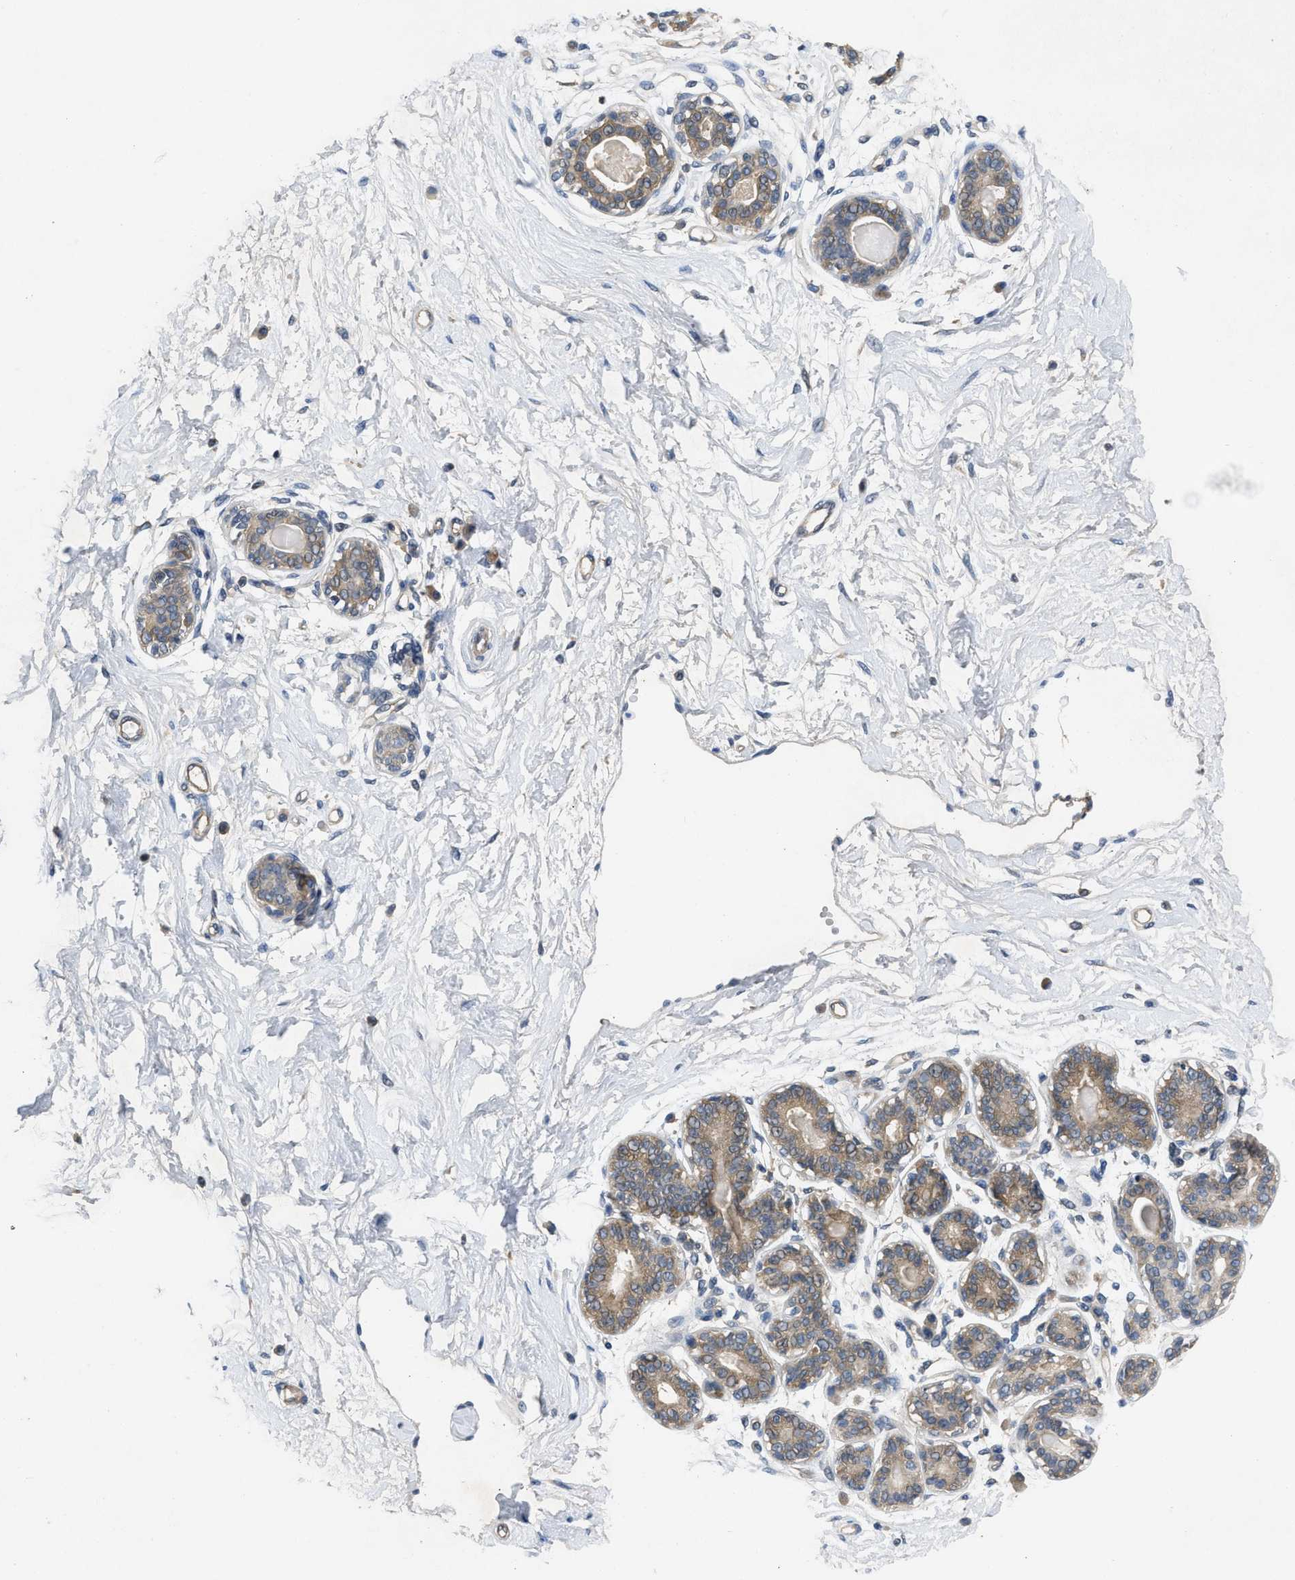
{"staining": {"intensity": "negative", "quantity": "none", "location": "none"}, "tissue": "breast", "cell_type": "Adipocytes", "image_type": "normal", "snomed": [{"axis": "morphology", "description": "Normal tissue, NOS"}, {"axis": "topography", "description": "Breast"}], "caption": "Immunohistochemical staining of normal breast exhibits no significant staining in adipocytes. The staining is performed using DAB brown chromogen with nuclei counter-stained in using hematoxylin.", "gene": "PPP3CA", "patient": {"sex": "female", "age": 45}}